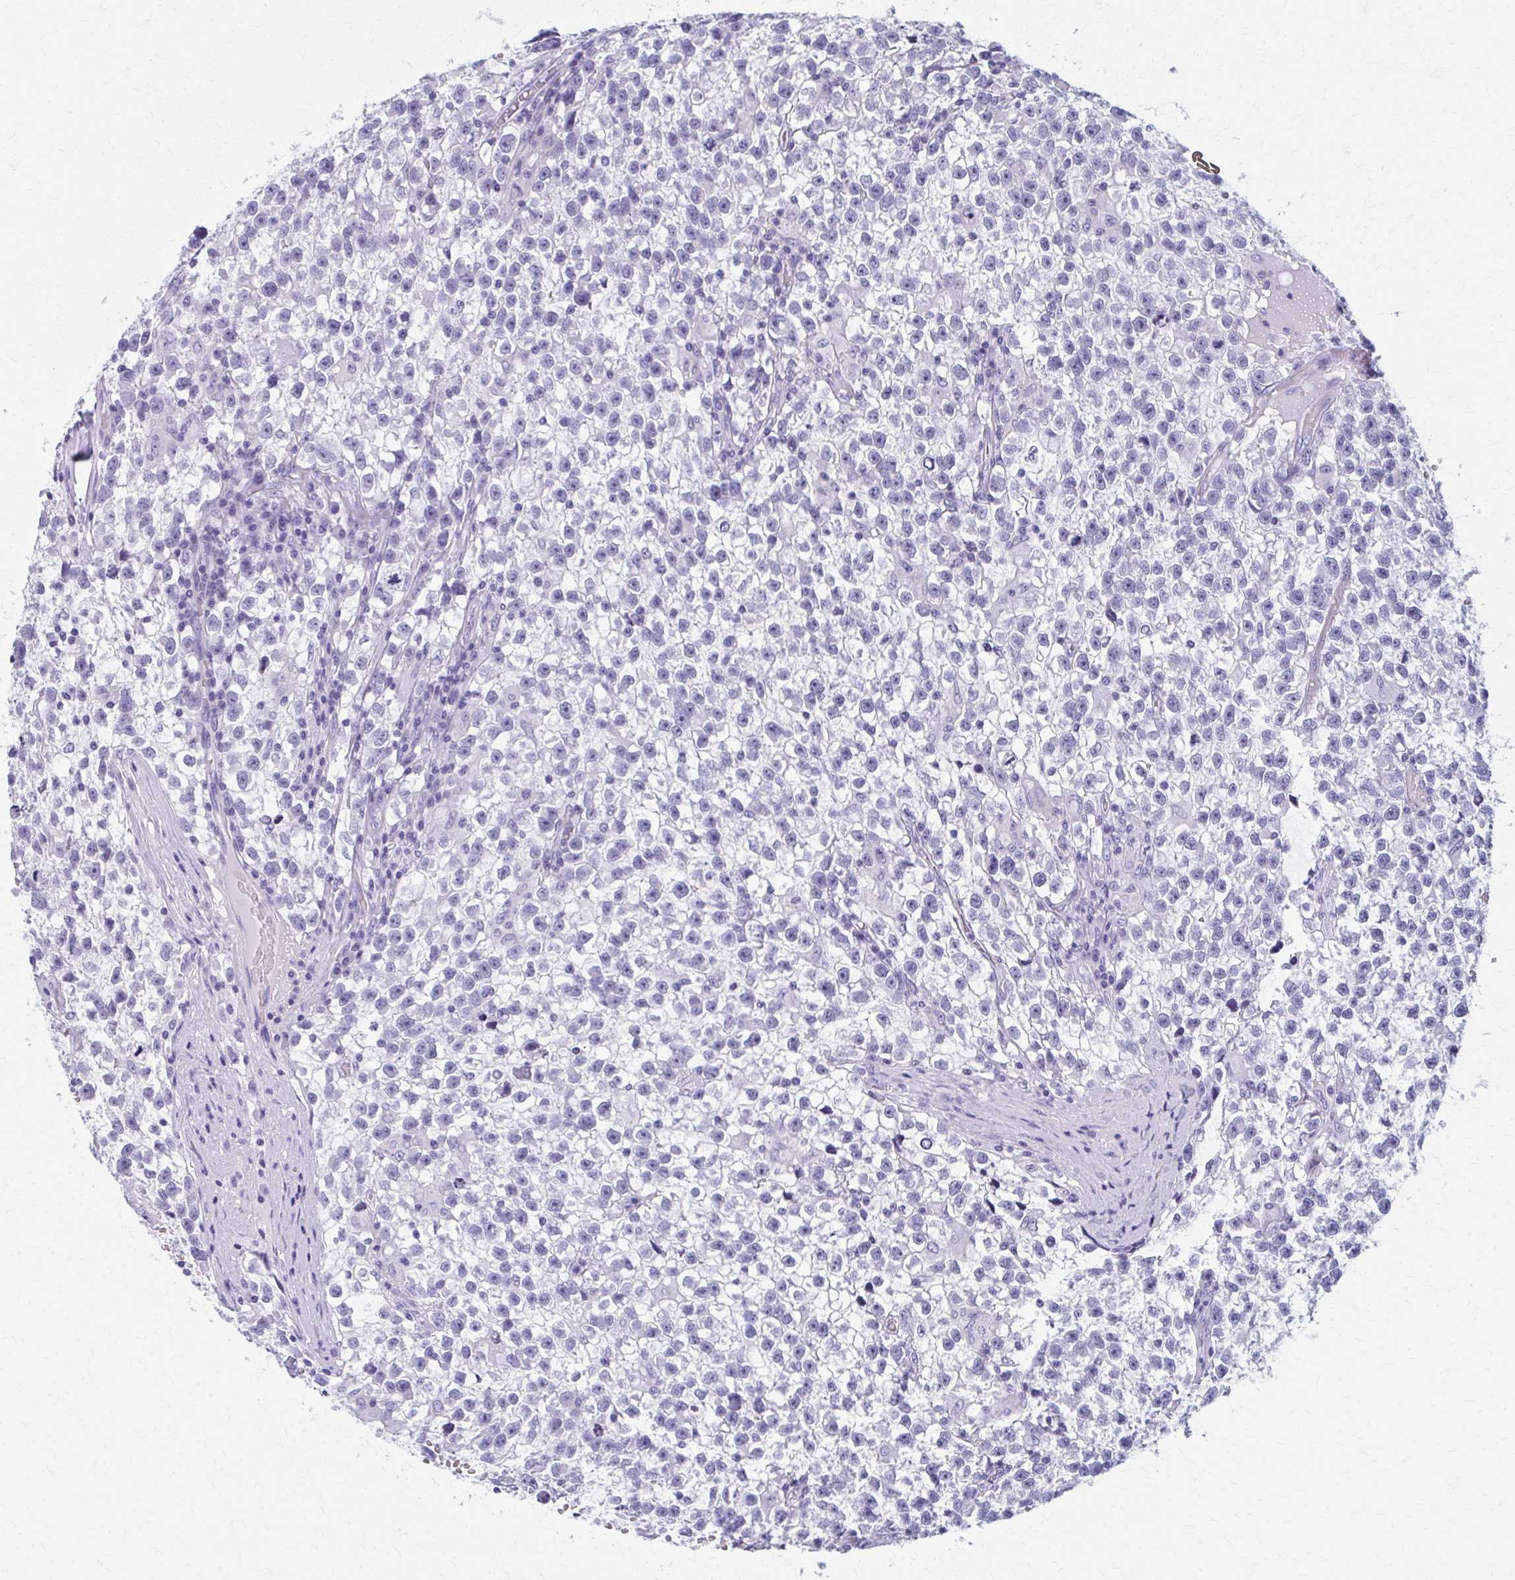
{"staining": {"intensity": "negative", "quantity": "none", "location": "none"}, "tissue": "testis cancer", "cell_type": "Tumor cells", "image_type": "cancer", "snomed": [{"axis": "morphology", "description": "Seminoma, NOS"}, {"axis": "topography", "description": "Testis"}], "caption": "A micrograph of human testis cancer is negative for staining in tumor cells. (Brightfield microscopy of DAB (3,3'-diaminobenzidine) immunohistochemistry at high magnification).", "gene": "MPLKIP", "patient": {"sex": "male", "age": 31}}